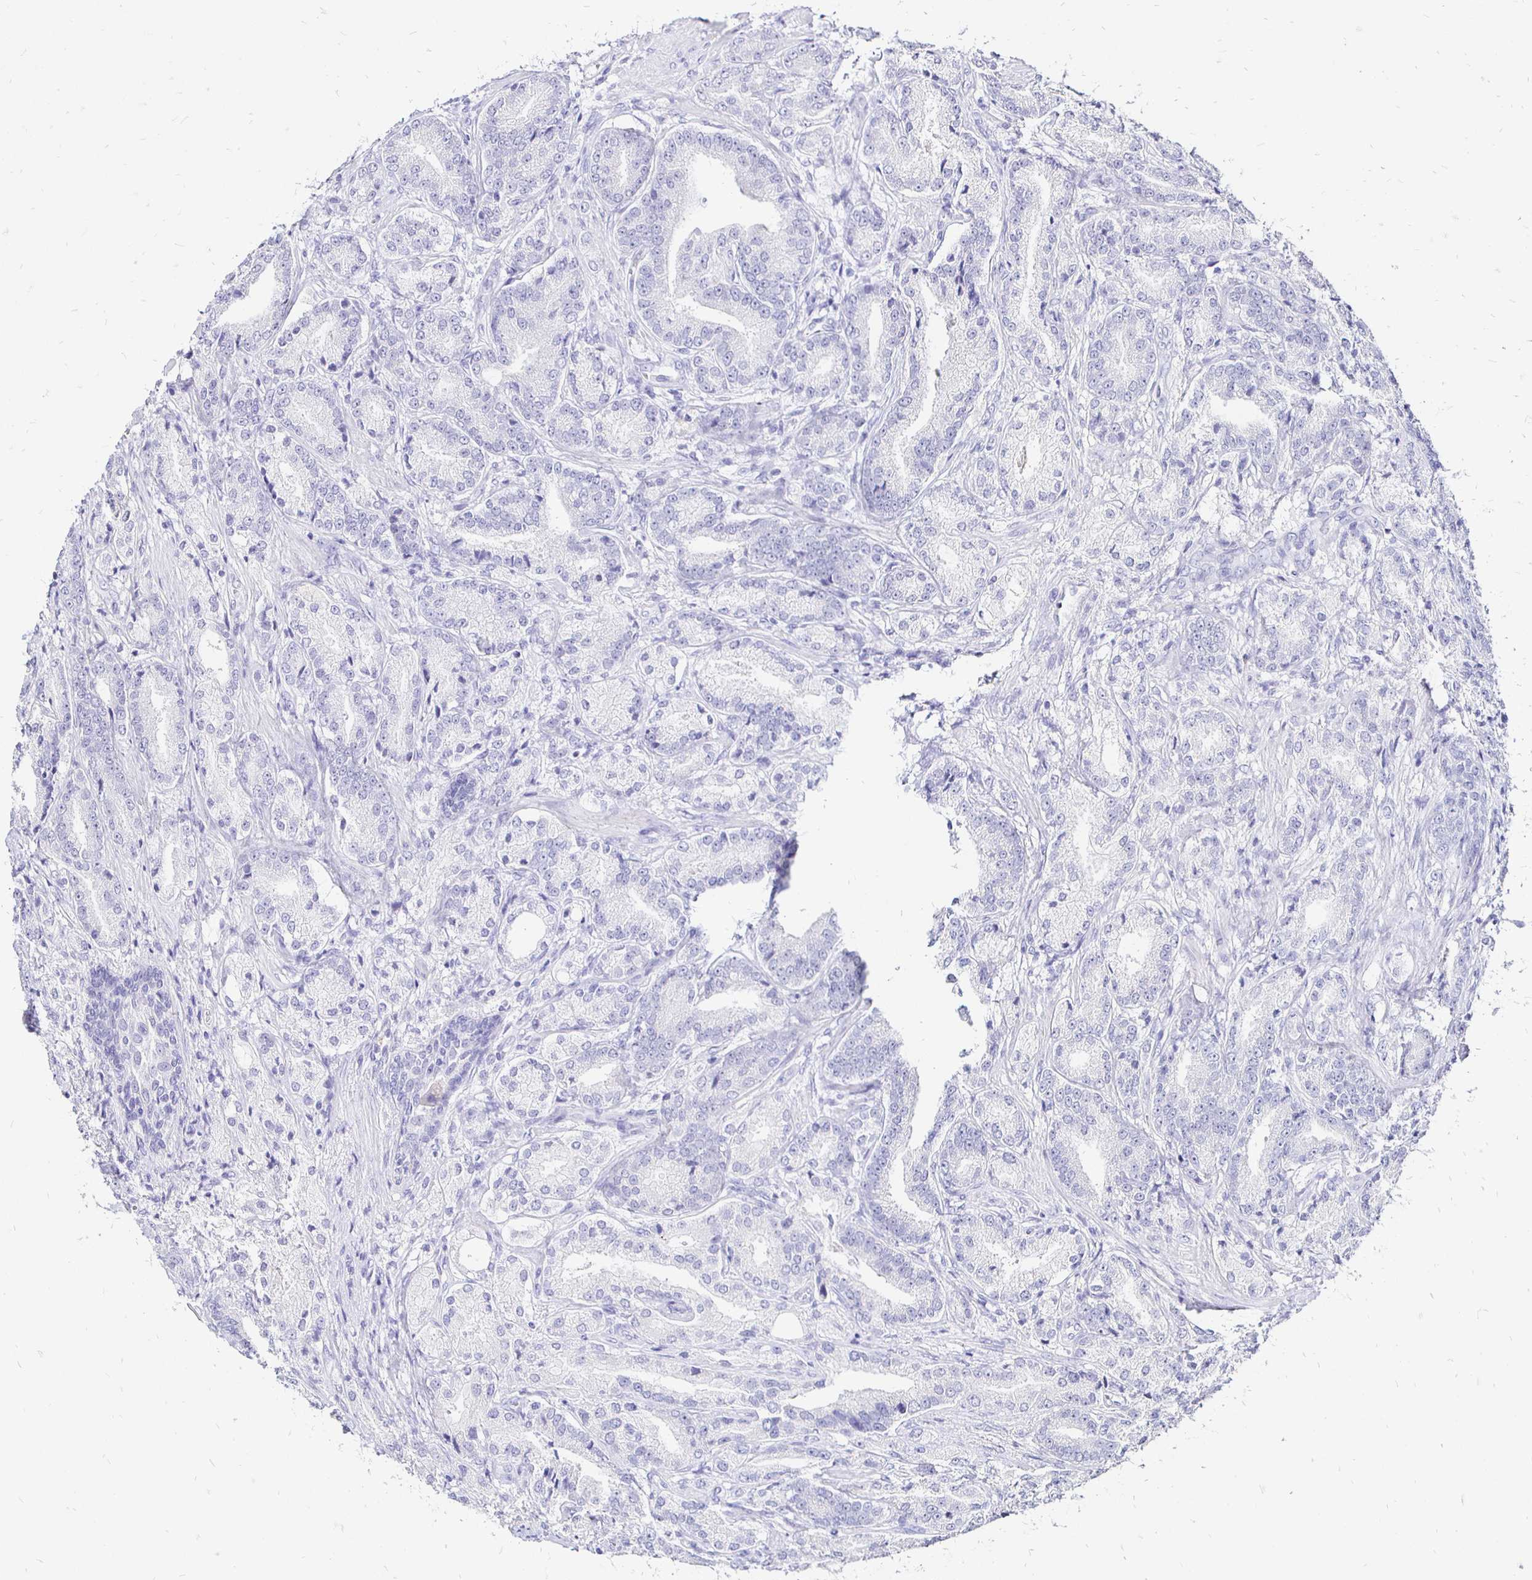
{"staining": {"intensity": "negative", "quantity": "none", "location": "none"}, "tissue": "prostate cancer", "cell_type": "Tumor cells", "image_type": "cancer", "snomed": [{"axis": "morphology", "description": "Adenocarcinoma, High grade"}, {"axis": "topography", "description": "Prostate and seminal vesicle, NOS"}], "caption": "An immunohistochemistry image of adenocarcinoma (high-grade) (prostate) is shown. There is no staining in tumor cells of adenocarcinoma (high-grade) (prostate).", "gene": "IRGC", "patient": {"sex": "male", "age": 61}}